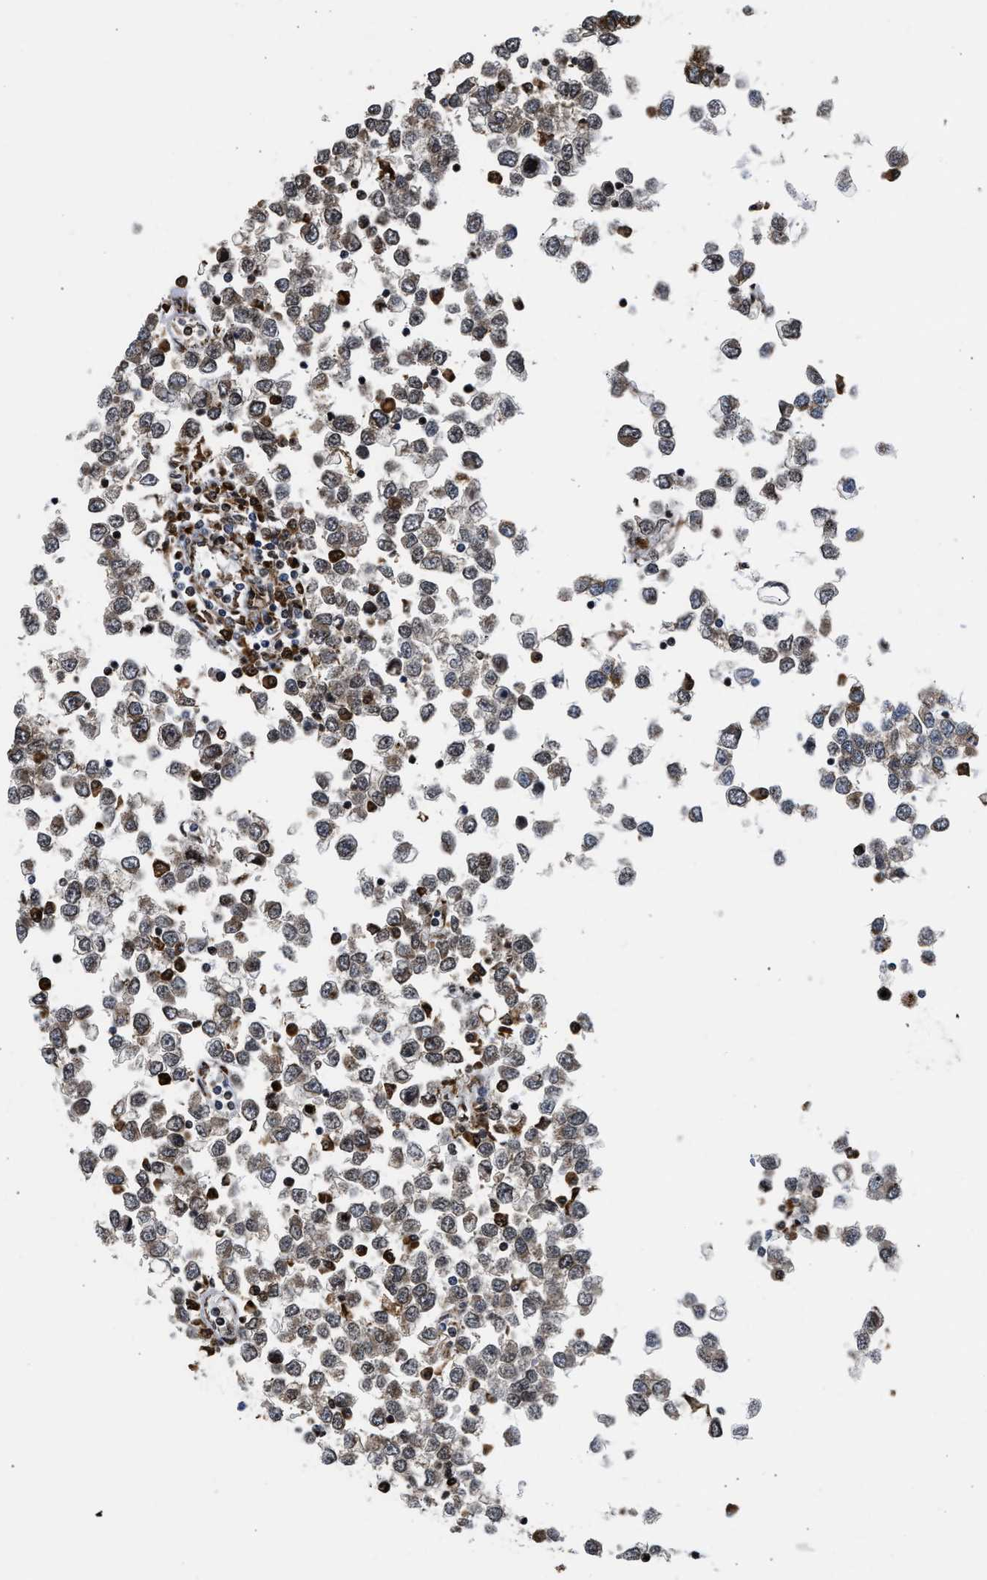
{"staining": {"intensity": "moderate", "quantity": "25%-75%", "location": "cytoplasmic/membranous,nuclear"}, "tissue": "testis cancer", "cell_type": "Tumor cells", "image_type": "cancer", "snomed": [{"axis": "morphology", "description": "Seminoma, NOS"}, {"axis": "topography", "description": "Testis"}], "caption": "This histopathology image demonstrates IHC staining of testis cancer, with medium moderate cytoplasmic/membranous and nuclear expression in about 25%-75% of tumor cells.", "gene": "CYCS", "patient": {"sex": "male", "age": 65}}